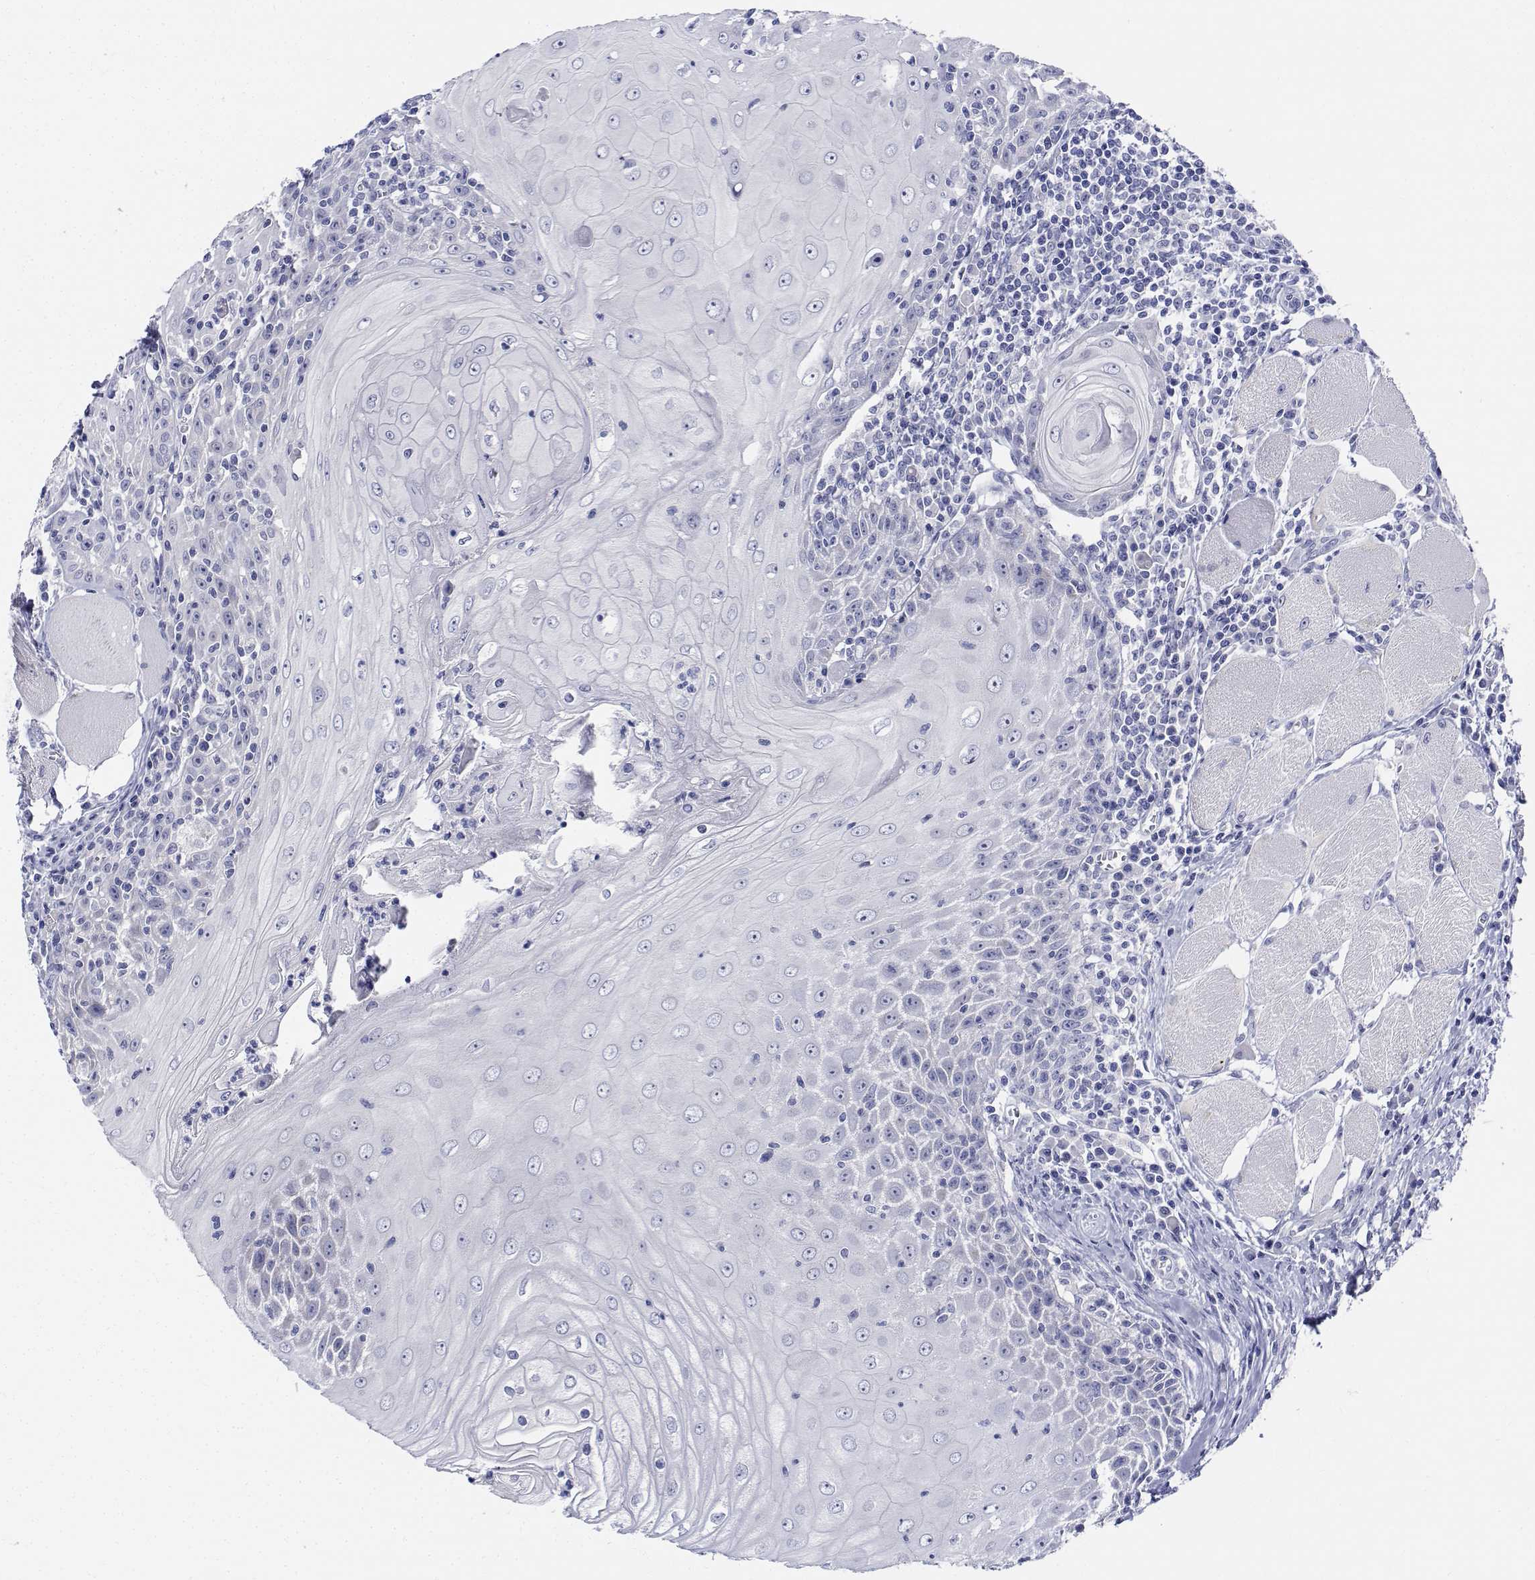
{"staining": {"intensity": "negative", "quantity": "none", "location": "none"}, "tissue": "head and neck cancer", "cell_type": "Tumor cells", "image_type": "cancer", "snomed": [{"axis": "morphology", "description": "Normal tissue, NOS"}, {"axis": "morphology", "description": "Squamous cell carcinoma, NOS"}, {"axis": "topography", "description": "Oral tissue"}, {"axis": "topography", "description": "Head-Neck"}], "caption": "An immunohistochemistry image of squamous cell carcinoma (head and neck) is shown. There is no staining in tumor cells of squamous cell carcinoma (head and neck).", "gene": "CDHR3", "patient": {"sex": "male", "age": 52}}